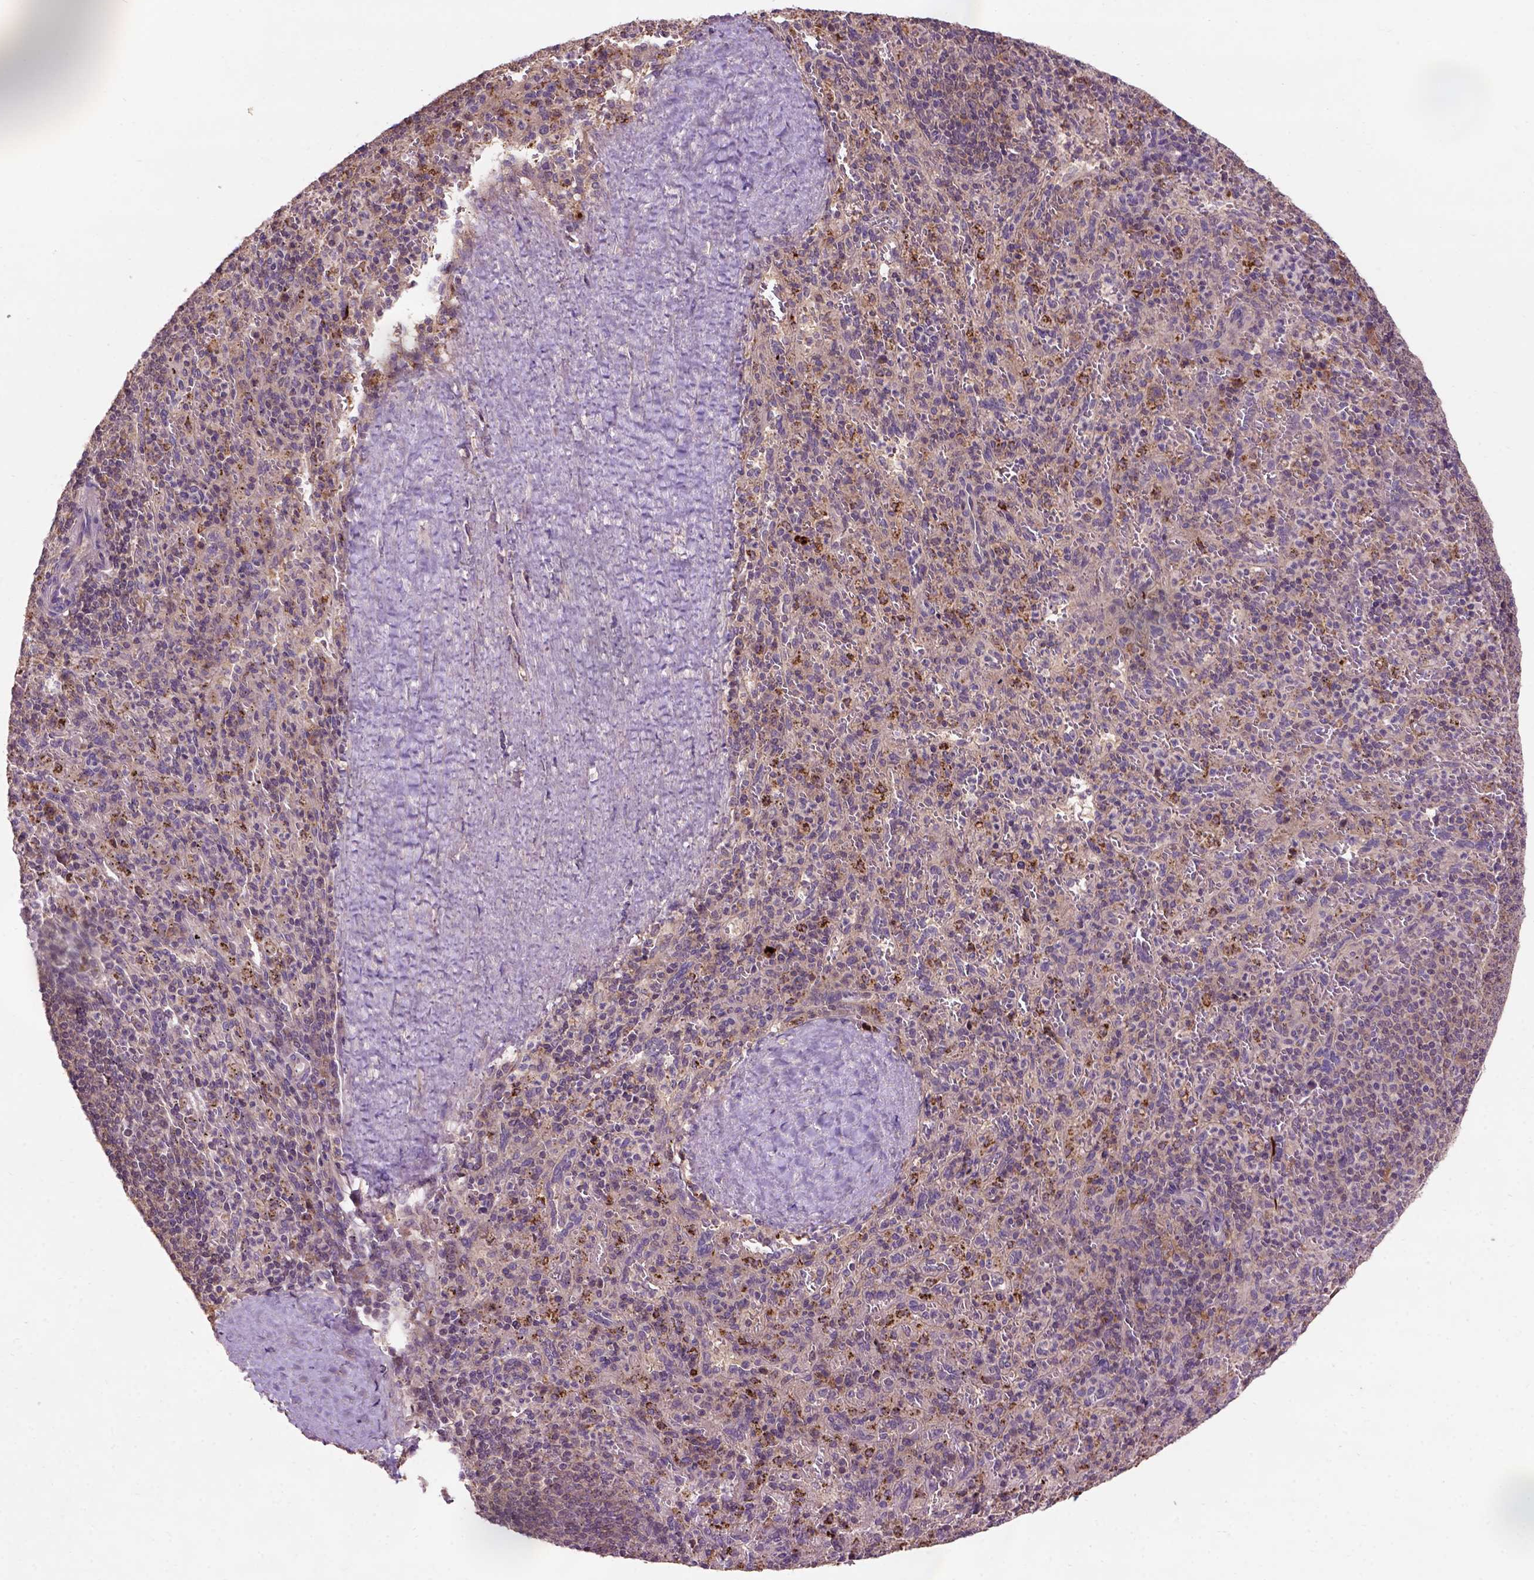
{"staining": {"intensity": "moderate", "quantity": "25%-75%", "location": "cytoplasmic/membranous"}, "tissue": "spleen", "cell_type": "Cells in red pulp", "image_type": "normal", "snomed": [{"axis": "morphology", "description": "Normal tissue, NOS"}, {"axis": "topography", "description": "Spleen"}], "caption": "Cells in red pulp exhibit medium levels of moderate cytoplasmic/membranous staining in about 25%-75% of cells in unremarkable human spleen.", "gene": "KBTBD8", "patient": {"sex": "male", "age": 57}}